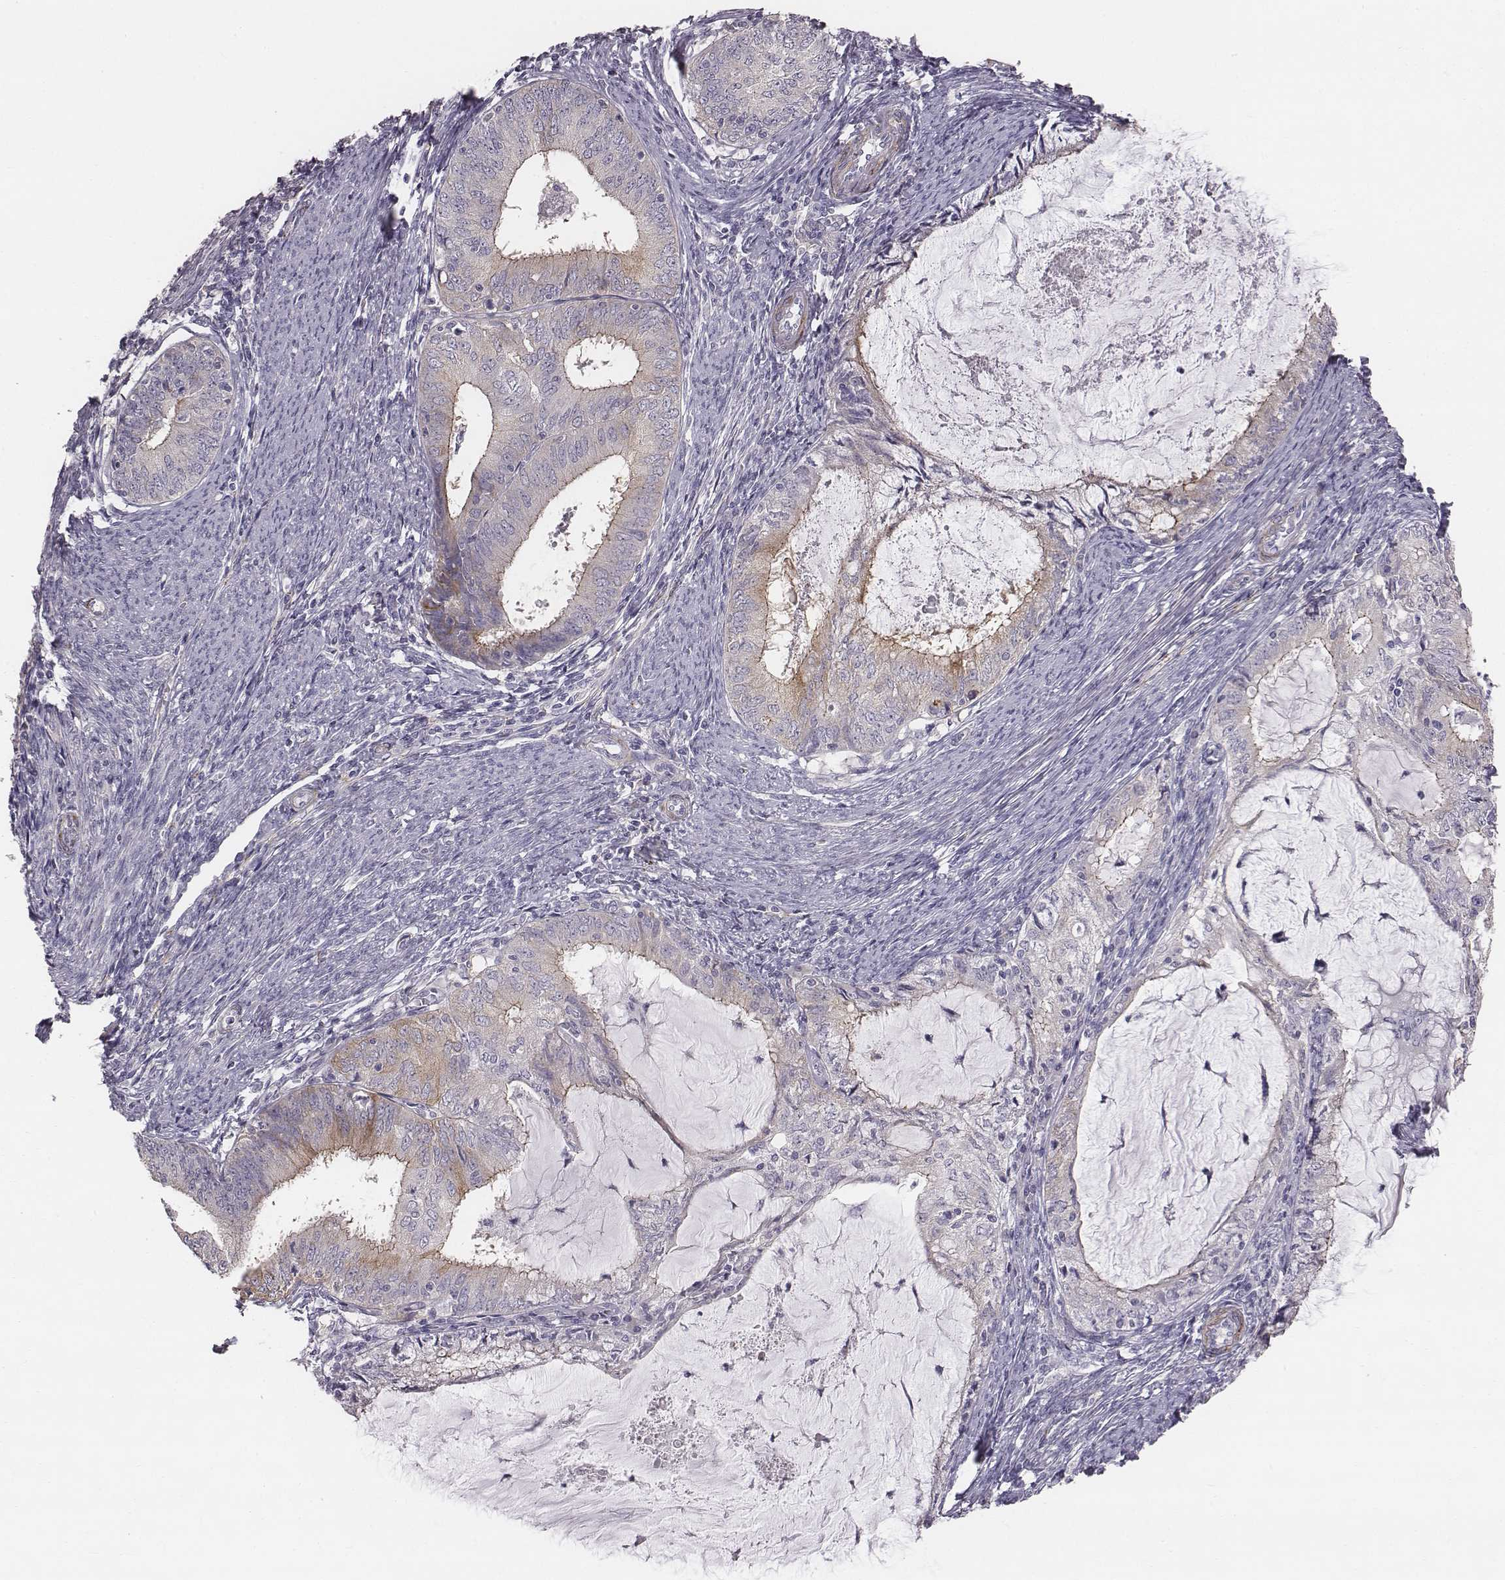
{"staining": {"intensity": "moderate", "quantity": "<25%", "location": "cytoplasmic/membranous"}, "tissue": "endometrial cancer", "cell_type": "Tumor cells", "image_type": "cancer", "snomed": [{"axis": "morphology", "description": "Adenocarcinoma, NOS"}, {"axis": "topography", "description": "Endometrium"}], "caption": "This is an image of IHC staining of endometrial cancer (adenocarcinoma), which shows moderate expression in the cytoplasmic/membranous of tumor cells.", "gene": "PRKCZ", "patient": {"sex": "female", "age": 57}}